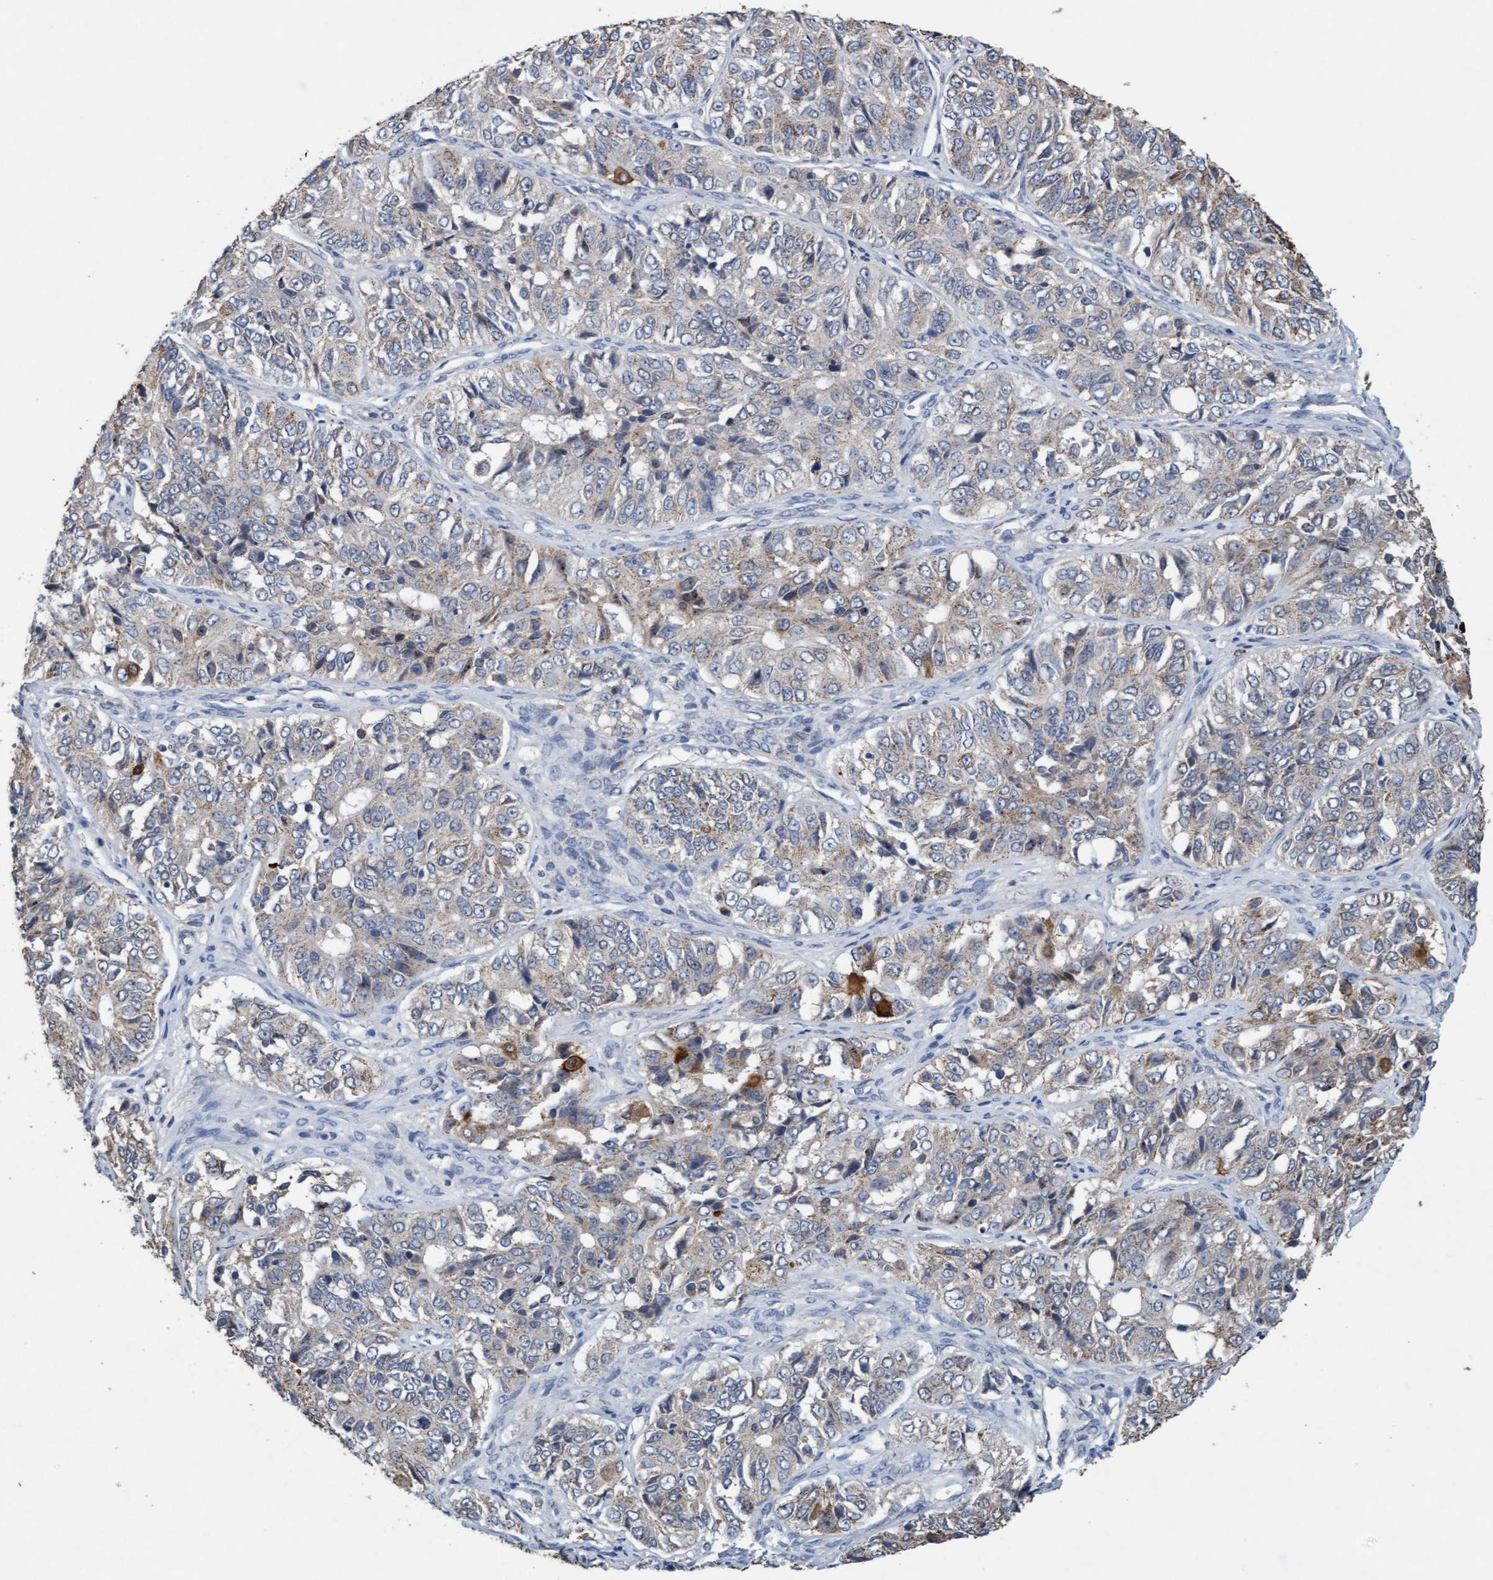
{"staining": {"intensity": "moderate", "quantity": "<25%", "location": "cytoplasmic/membranous"}, "tissue": "ovarian cancer", "cell_type": "Tumor cells", "image_type": "cancer", "snomed": [{"axis": "morphology", "description": "Carcinoma, endometroid"}, {"axis": "topography", "description": "Ovary"}], "caption": "Human ovarian endometroid carcinoma stained with a protein marker shows moderate staining in tumor cells.", "gene": "VSIG8", "patient": {"sex": "female", "age": 51}}